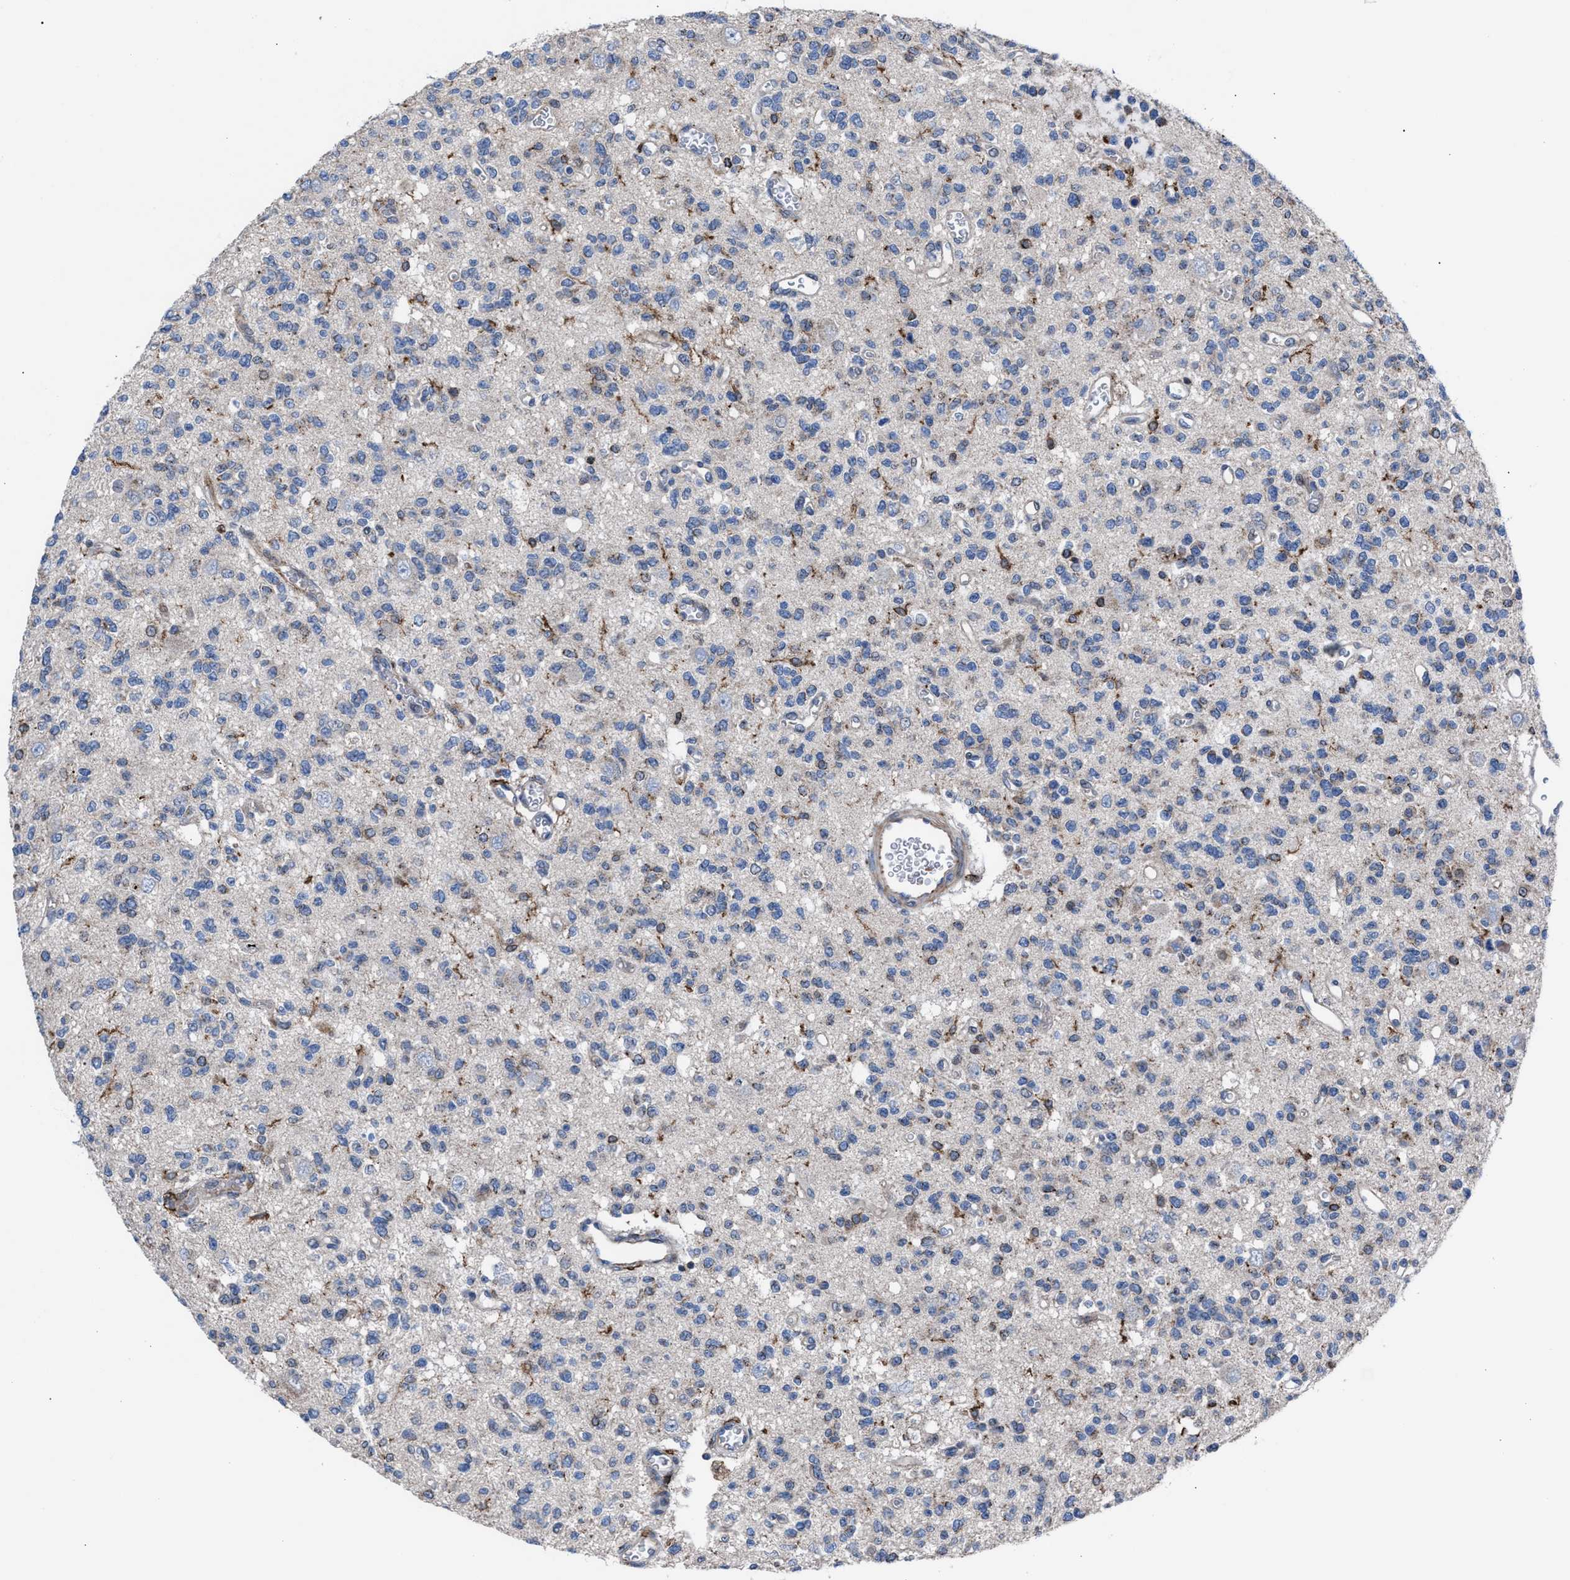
{"staining": {"intensity": "weak", "quantity": "<25%", "location": "cytoplasmic/membranous"}, "tissue": "glioma", "cell_type": "Tumor cells", "image_type": "cancer", "snomed": [{"axis": "morphology", "description": "Glioma, malignant, Low grade"}, {"axis": "topography", "description": "Brain"}], "caption": "Protein analysis of glioma displays no significant staining in tumor cells.", "gene": "SLC47A1", "patient": {"sex": "male", "age": 38}}